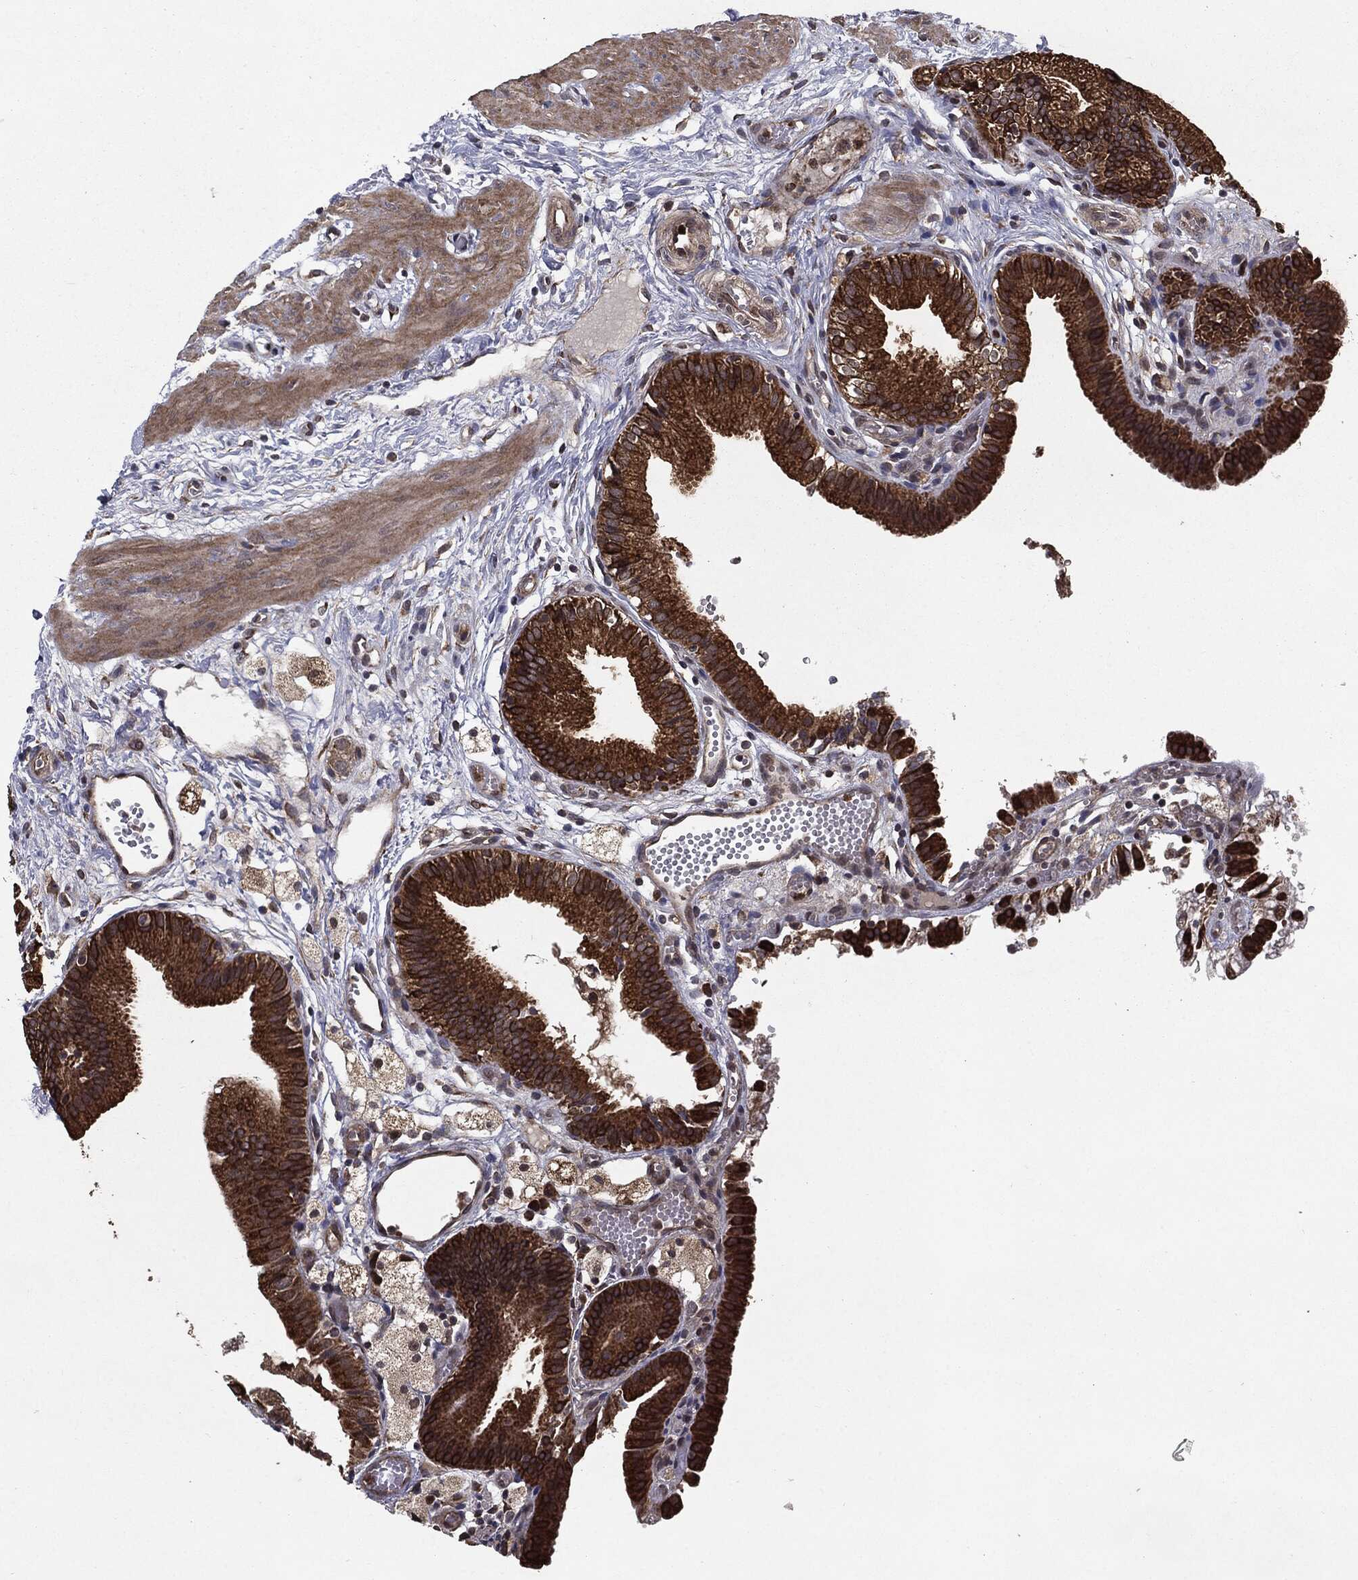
{"staining": {"intensity": "strong", "quantity": ">75%", "location": "cytoplasmic/membranous"}, "tissue": "gallbladder", "cell_type": "Glandular cells", "image_type": "normal", "snomed": [{"axis": "morphology", "description": "Normal tissue, NOS"}, {"axis": "topography", "description": "Gallbladder"}], "caption": "Immunohistochemistry (IHC) (DAB) staining of benign gallbladder displays strong cytoplasmic/membranous protein staining in about >75% of glandular cells.", "gene": "HDAC5", "patient": {"sex": "female", "age": 24}}